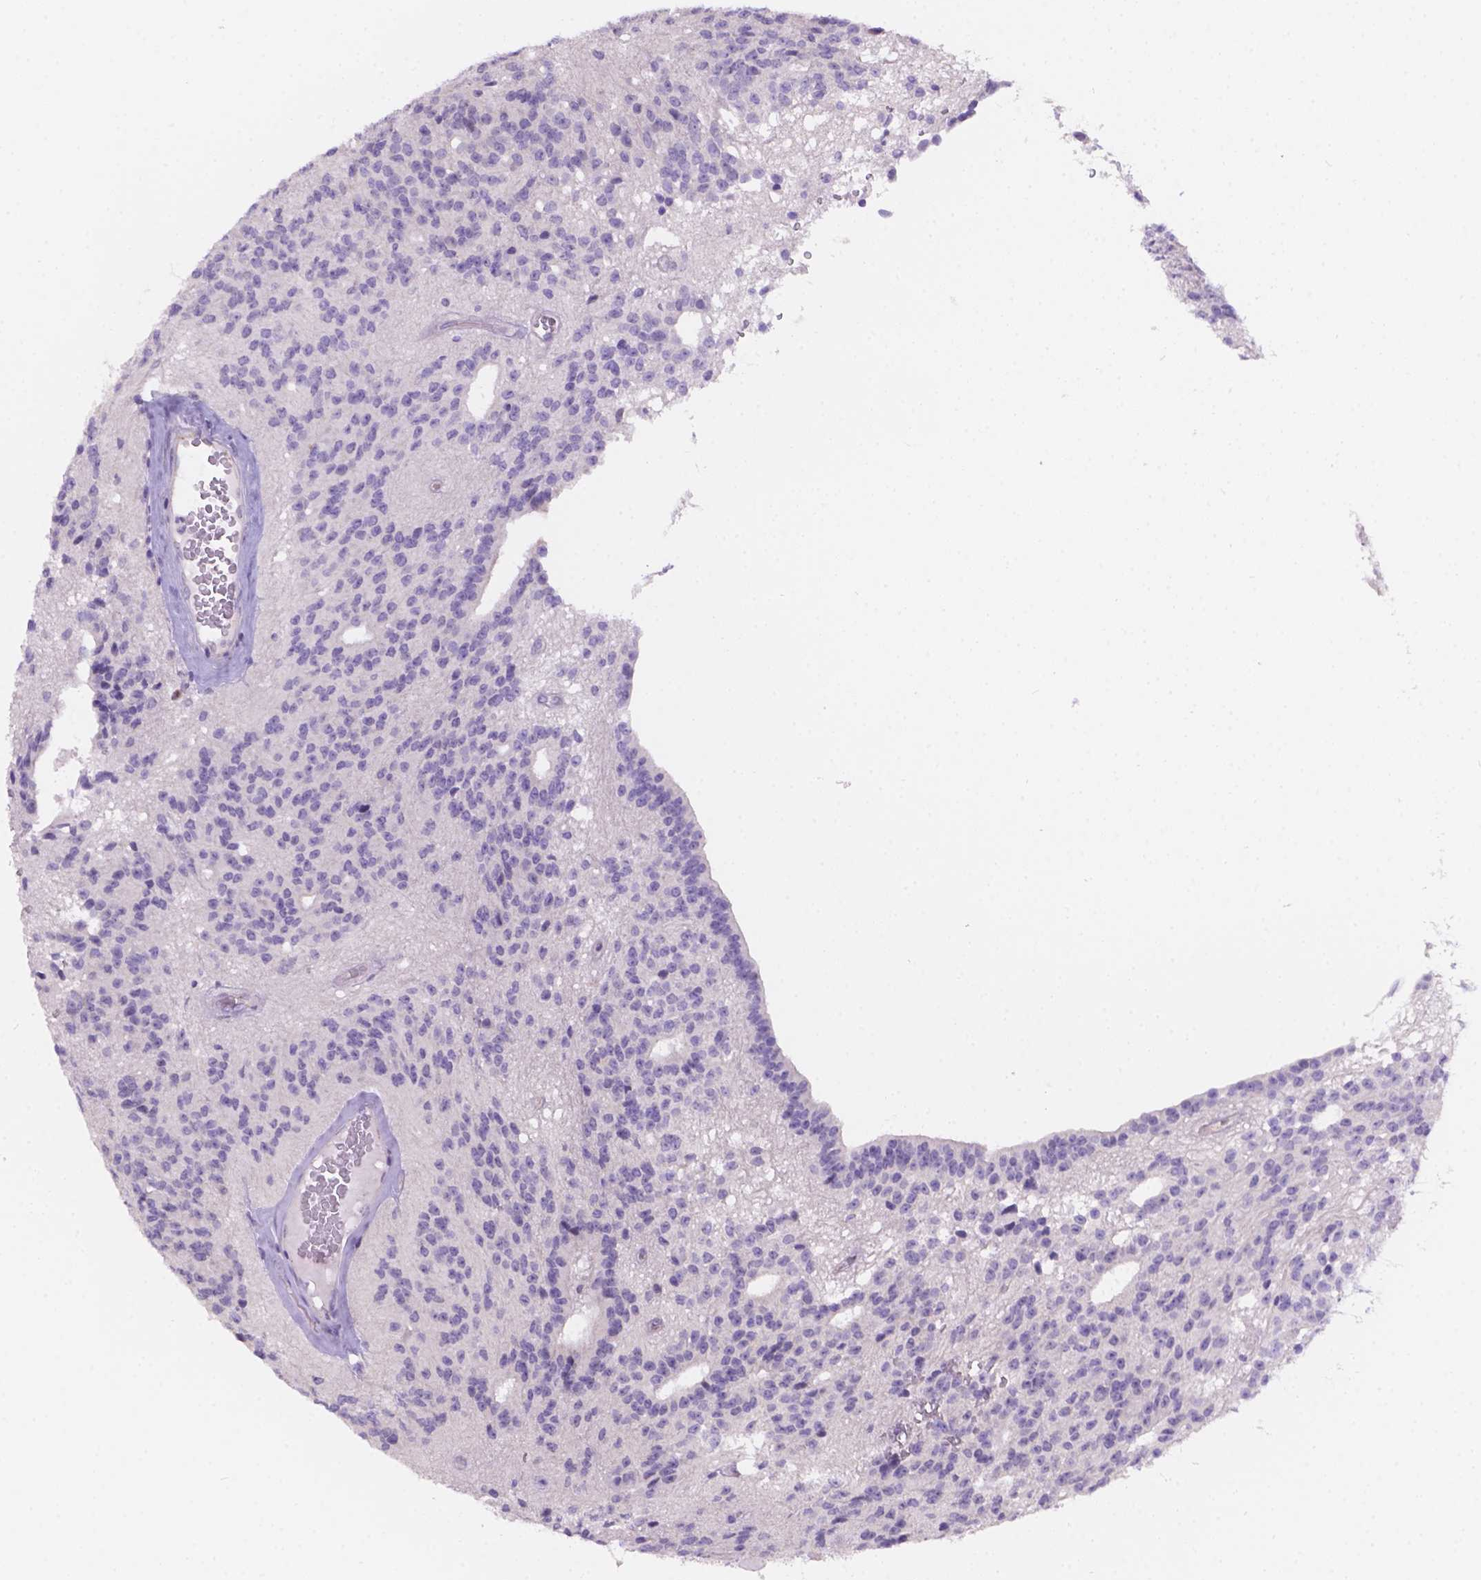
{"staining": {"intensity": "negative", "quantity": "none", "location": "none"}, "tissue": "glioma", "cell_type": "Tumor cells", "image_type": "cancer", "snomed": [{"axis": "morphology", "description": "Glioma, malignant, Low grade"}, {"axis": "topography", "description": "Brain"}], "caption": "This is a photomicrograph of IHC staining of glioma, which shows no expression in tumor cells.", "gene": "CD96", "patient": {"sex": "male", "age": 31}}